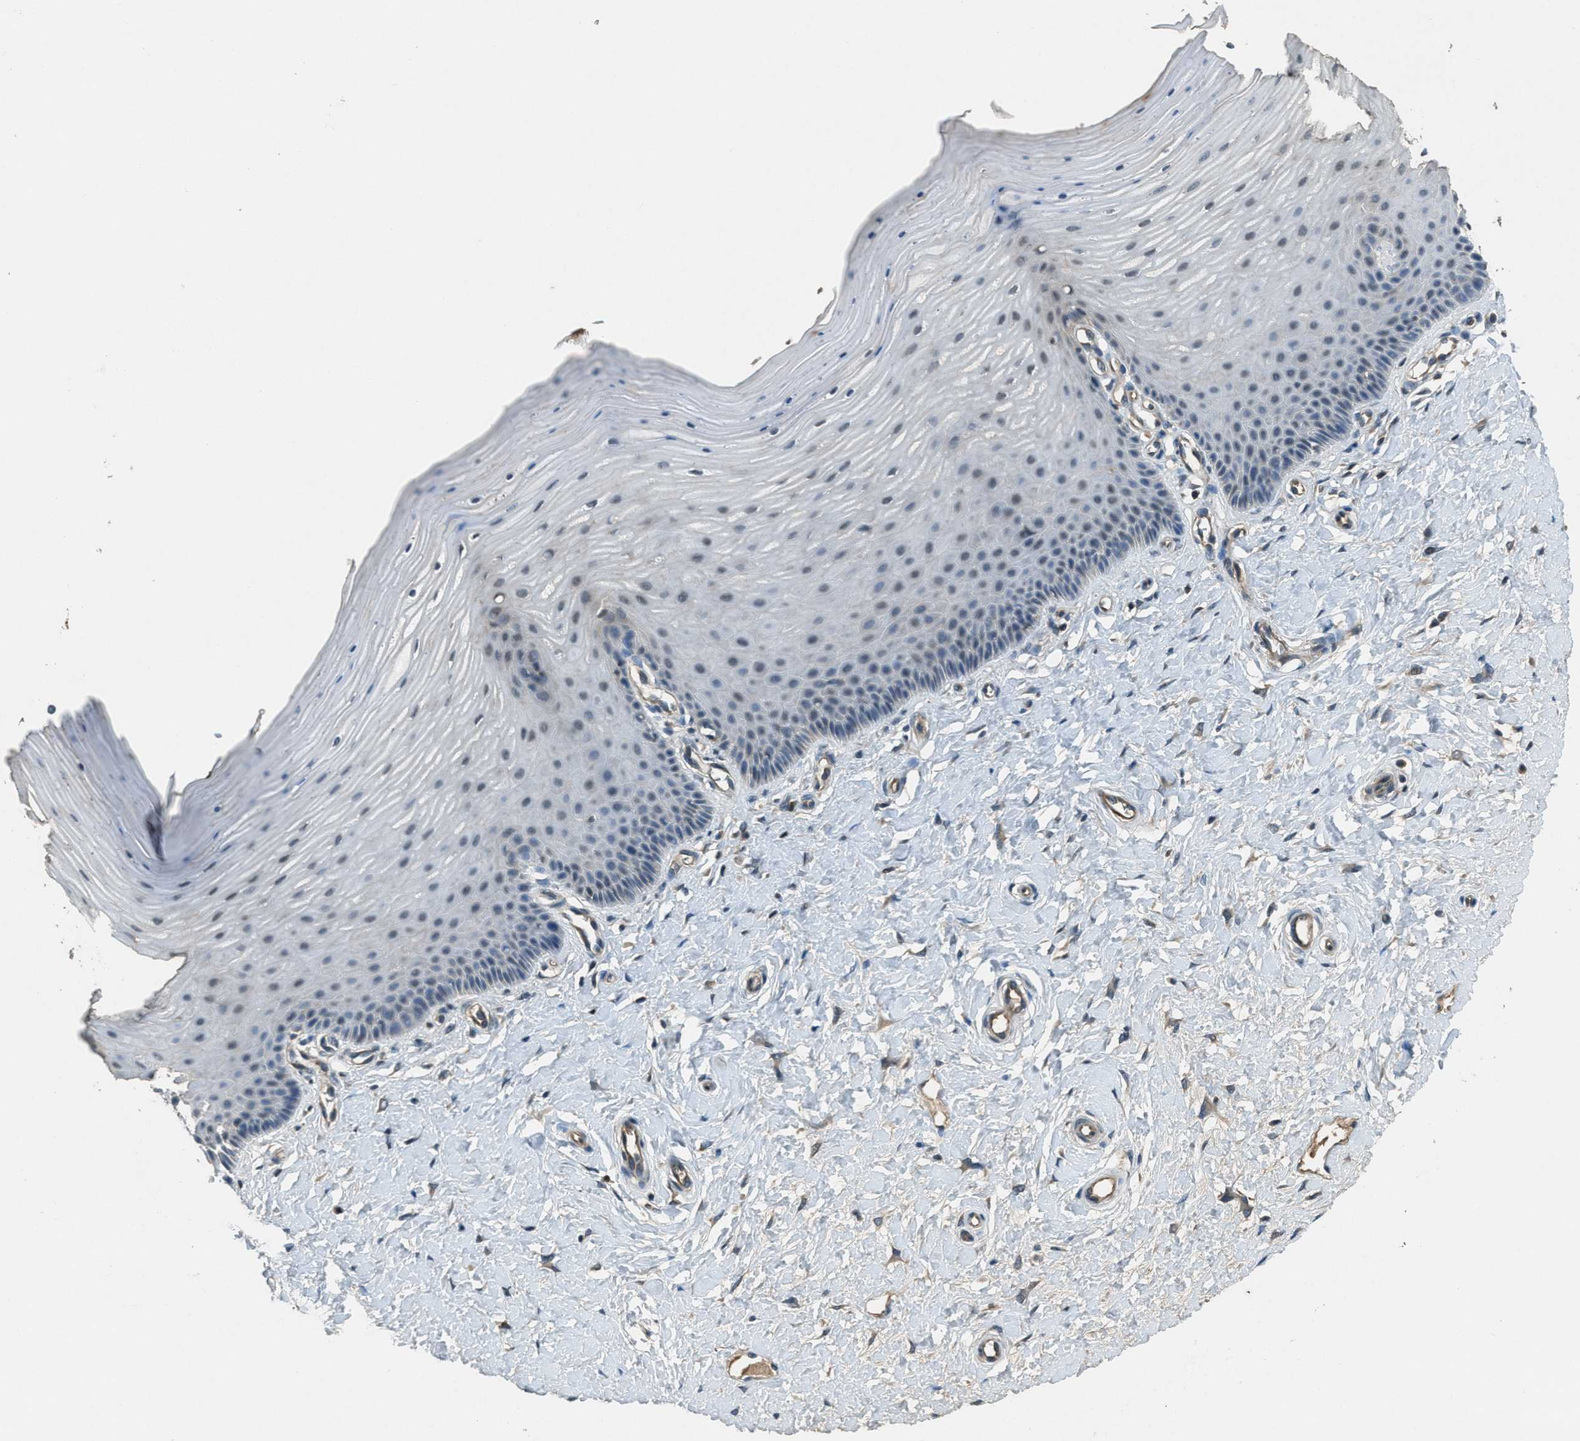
{"staining": {"intensity": "weak", "quantity": "<25%", "location": "nuclear"}, "tissue": "cervix", "cell_type": "Squamous epithelial cells", "image_type": "normal", "snomed": [{"axis": "morphology", "description": "Normal tissue, NOS"}, {"axis": "topography", "description": "Cervix"}], "caption": "Histopathology image shows no significant protein expression in squamous epithelial cells of normal cervix.", "gene": "DUSP6", "patient": {"sex": "female", "age": 55}}